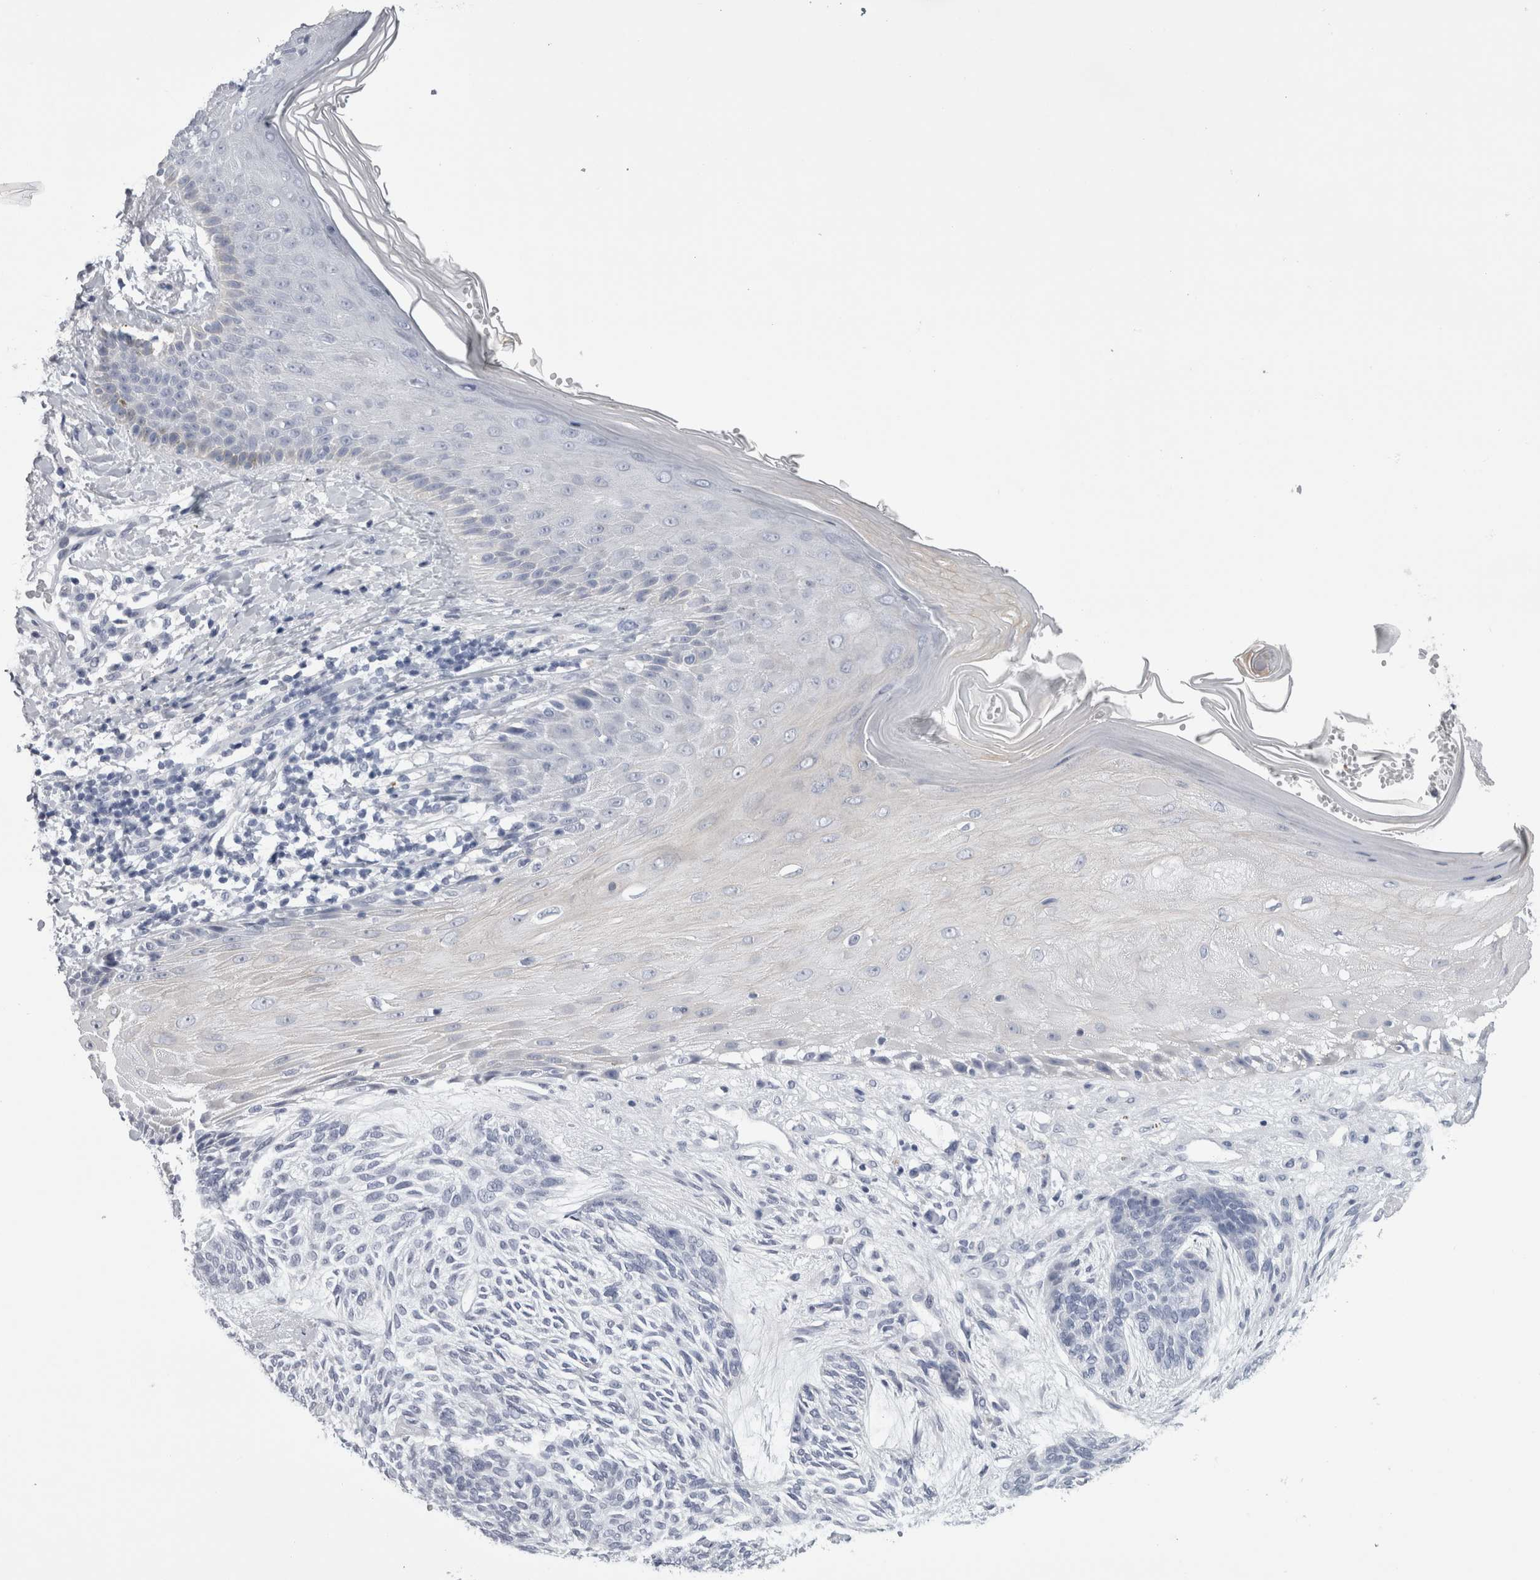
{"staining": {"intensity": "negative", "quantity": "none", "location": "none"}, "tissue": "skin cancer", "cell_type": "Tumor cells", "image_type": "cancer", "snomed": [{"axis": "morphology", "description": "Basal cell carcinoma"}, {"axis": "topography", "description": "Skin"}], "caption": "Immunohistochemistry micrograph of human skin basal cell carcinoma stained for a protein (brown), which shows no staining in tumor cells.", "gene": "ALDH8A1", "patient": {"sex": "male", "age": 55}}